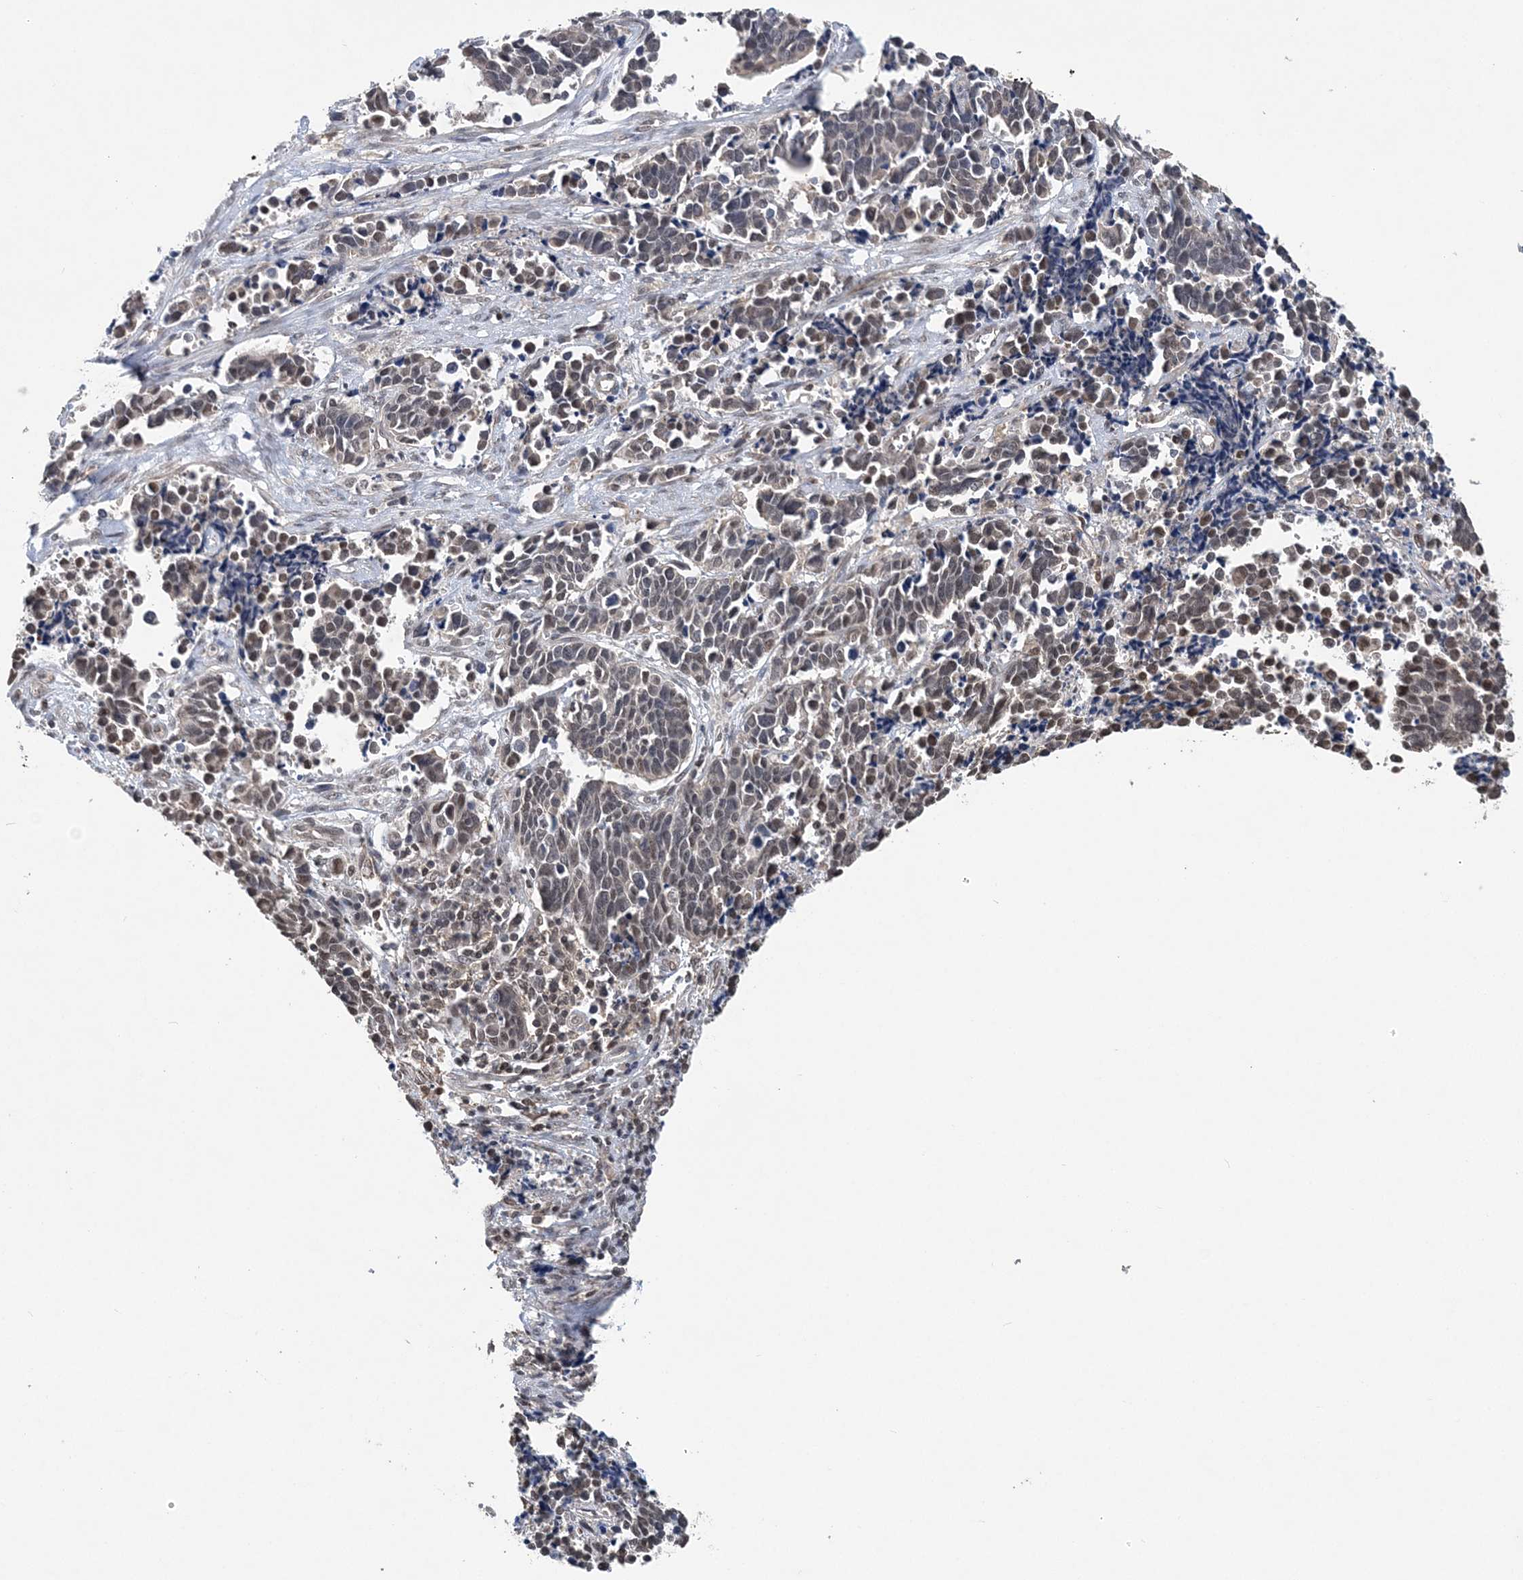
{"staining": {"intensity": "weak", "quantity": "25%-75%", "location": "nuclear"}, "tissue": "cervical cancer", "cell_type": "Tumor cells", "image_type": "cancer", "snomed": [{"axis": "morphology", "description": "Normal tissue, NOS"}, {"axis": "morphology", "description": "Squamous cell carcinoma, NOS"}, {"axis": "topography", "description": "Cervix"}], "caption": "Human cervical squamous cell carcinoma stained with a brown dye exhibits weak nuclear positive expression in about 25%-75% of tumor cells.", "gene": "CCDC152", "patient": {"sex": "female", "age": 35}}